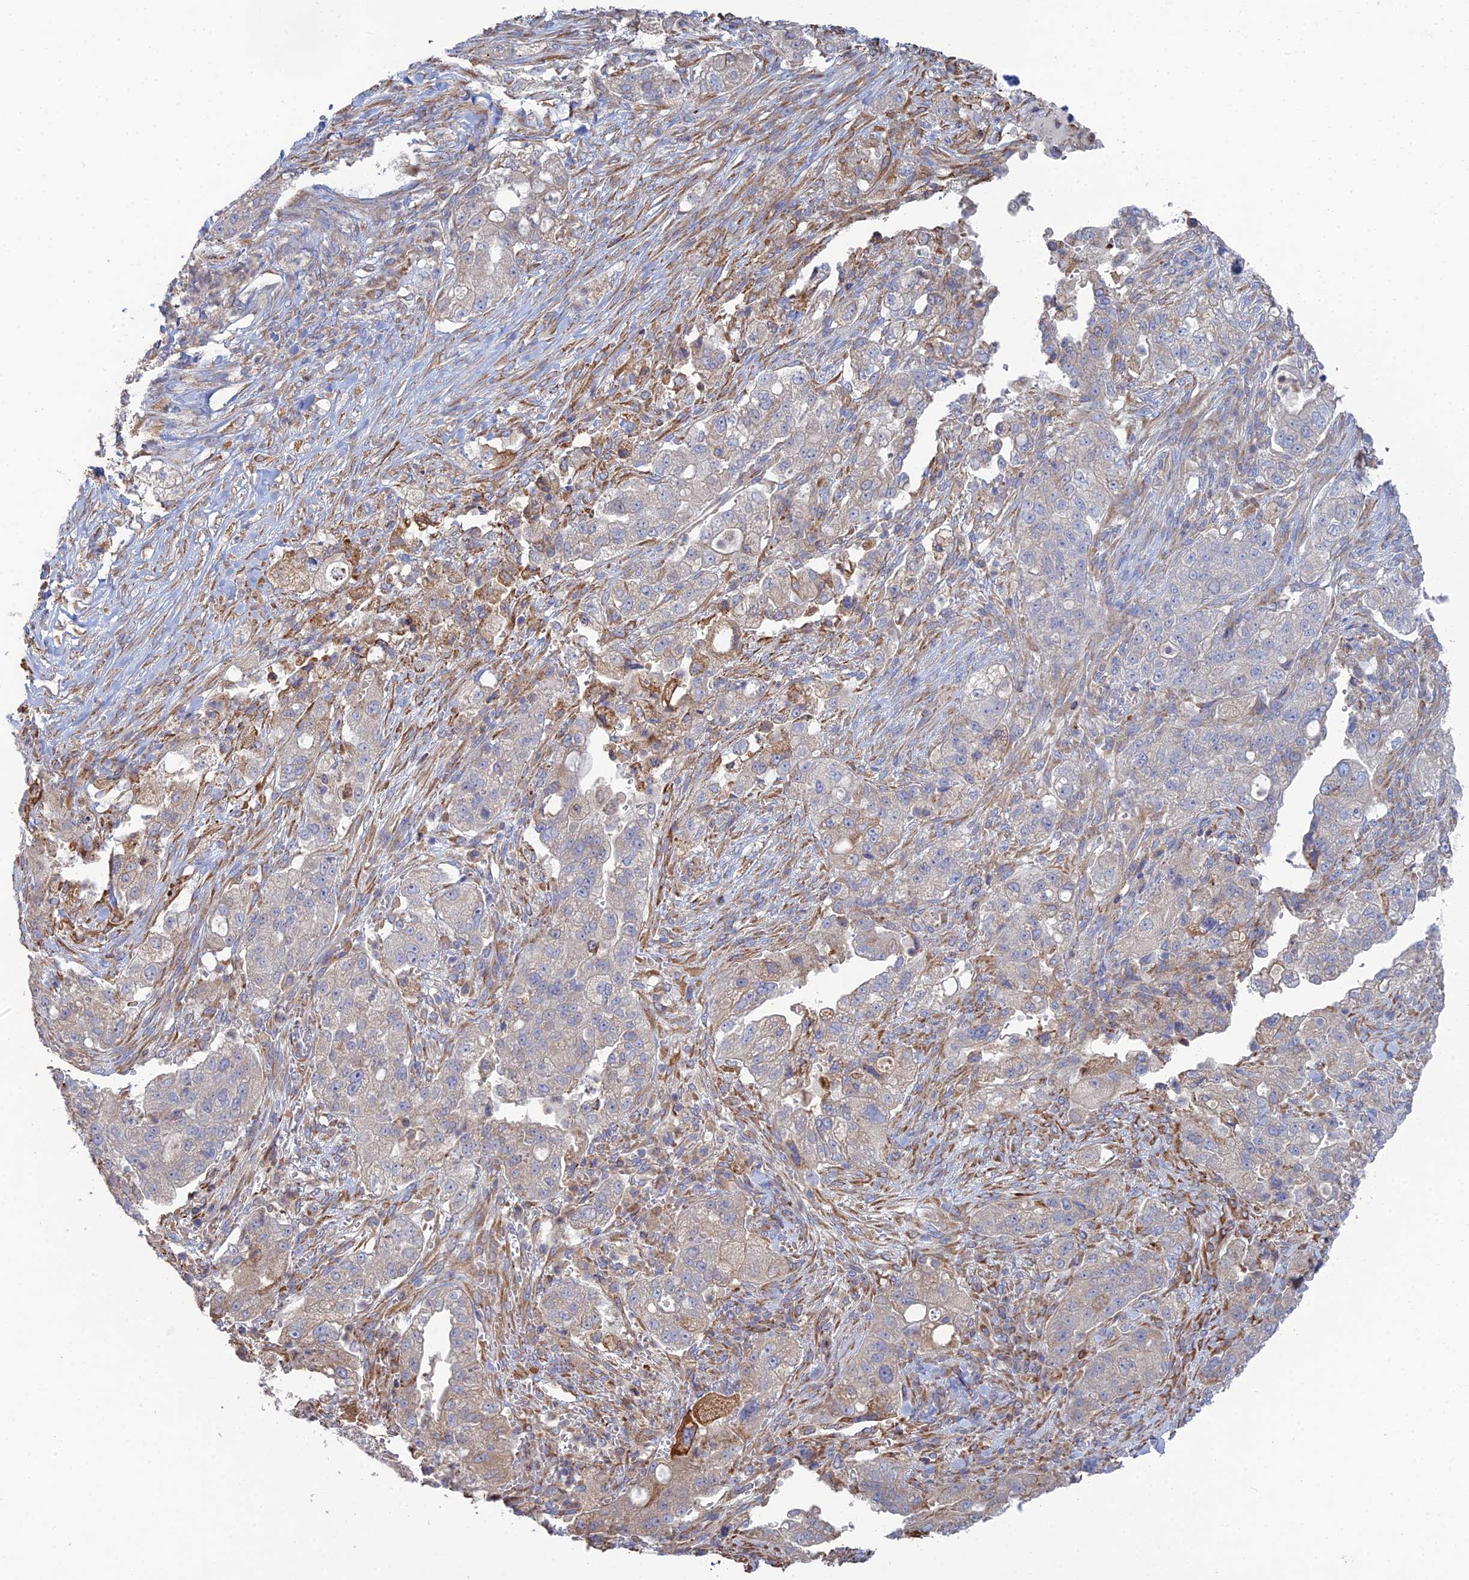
{"staining": {"intensity": "negative", "quantity": "none", "location": "none"}, "tissue": "pancreatic cancer", "cell_type": "Tumor cells", "image_type": "cancer", "snomed": [{"axis": "morphology", "description": "Adenocarcinoma, NOS"}, {"axis": "topography", "description": "Pancreas"}], "caption": "This is an immunohistochemistry micrograph of pancreatic cancer. There is no positivity in tumor cells.", "gene": "TRAPPC6A", "patient": {"sex": "female", "age": 78}}